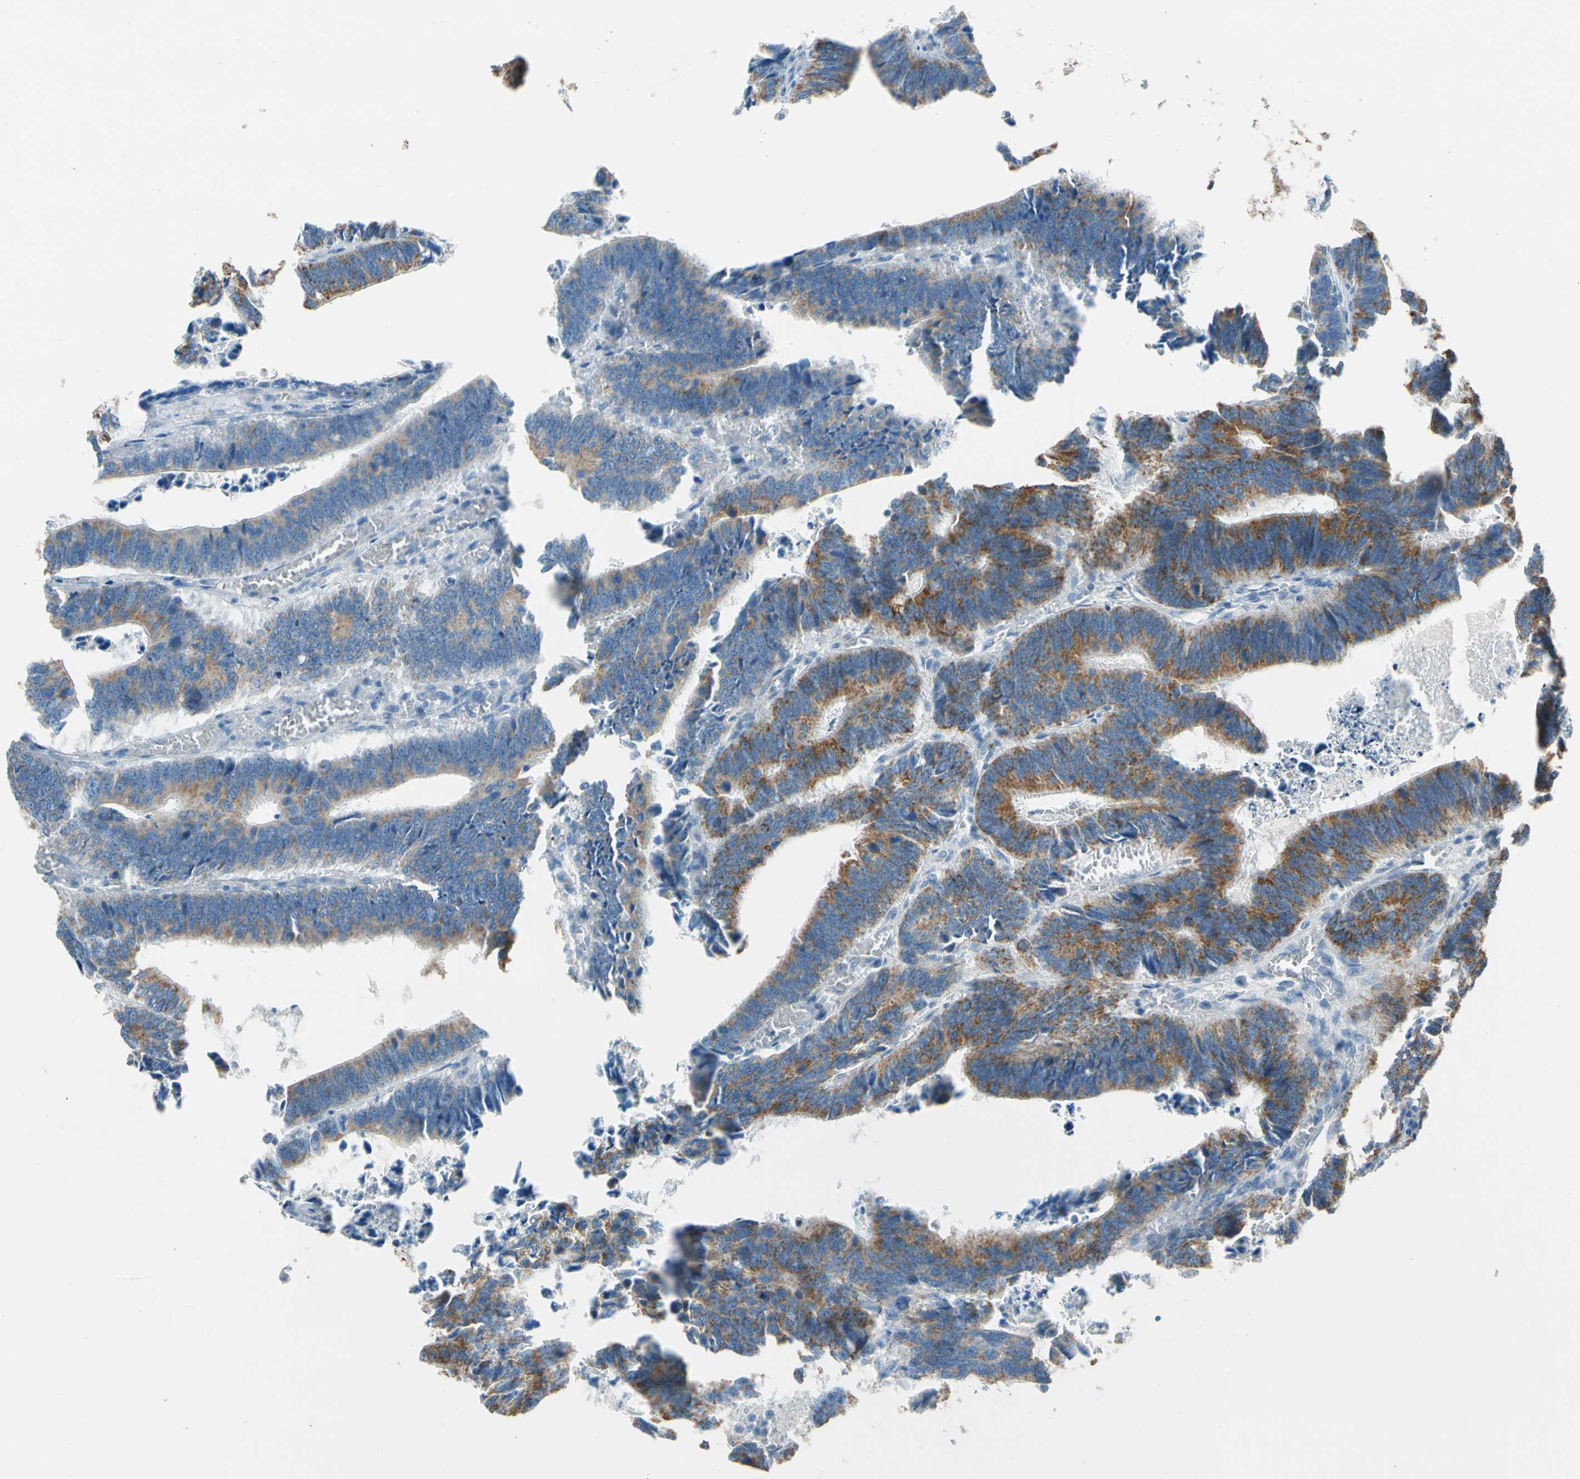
{"staining": {"intensity": "strong", "quantity": ">75%", "location": "cytoplasmic/membranous"}, "tissue": "colorectal cancer", "cell_type": "Tumor cells", "image_type": "cancer", "snomed": [{"axis": "morphology", "description": "Adenocarcinoma, NOS"}, {"axis": "topography", "description": "Colon"}], "caption": "Strong cytoplasmic/membranous staining for a protein is appreciated in about >75% of tumor cells of colorectal cancer using IHC.", "gene": "LY6G6F", "patient": {"sex": "male", "age": 72}}